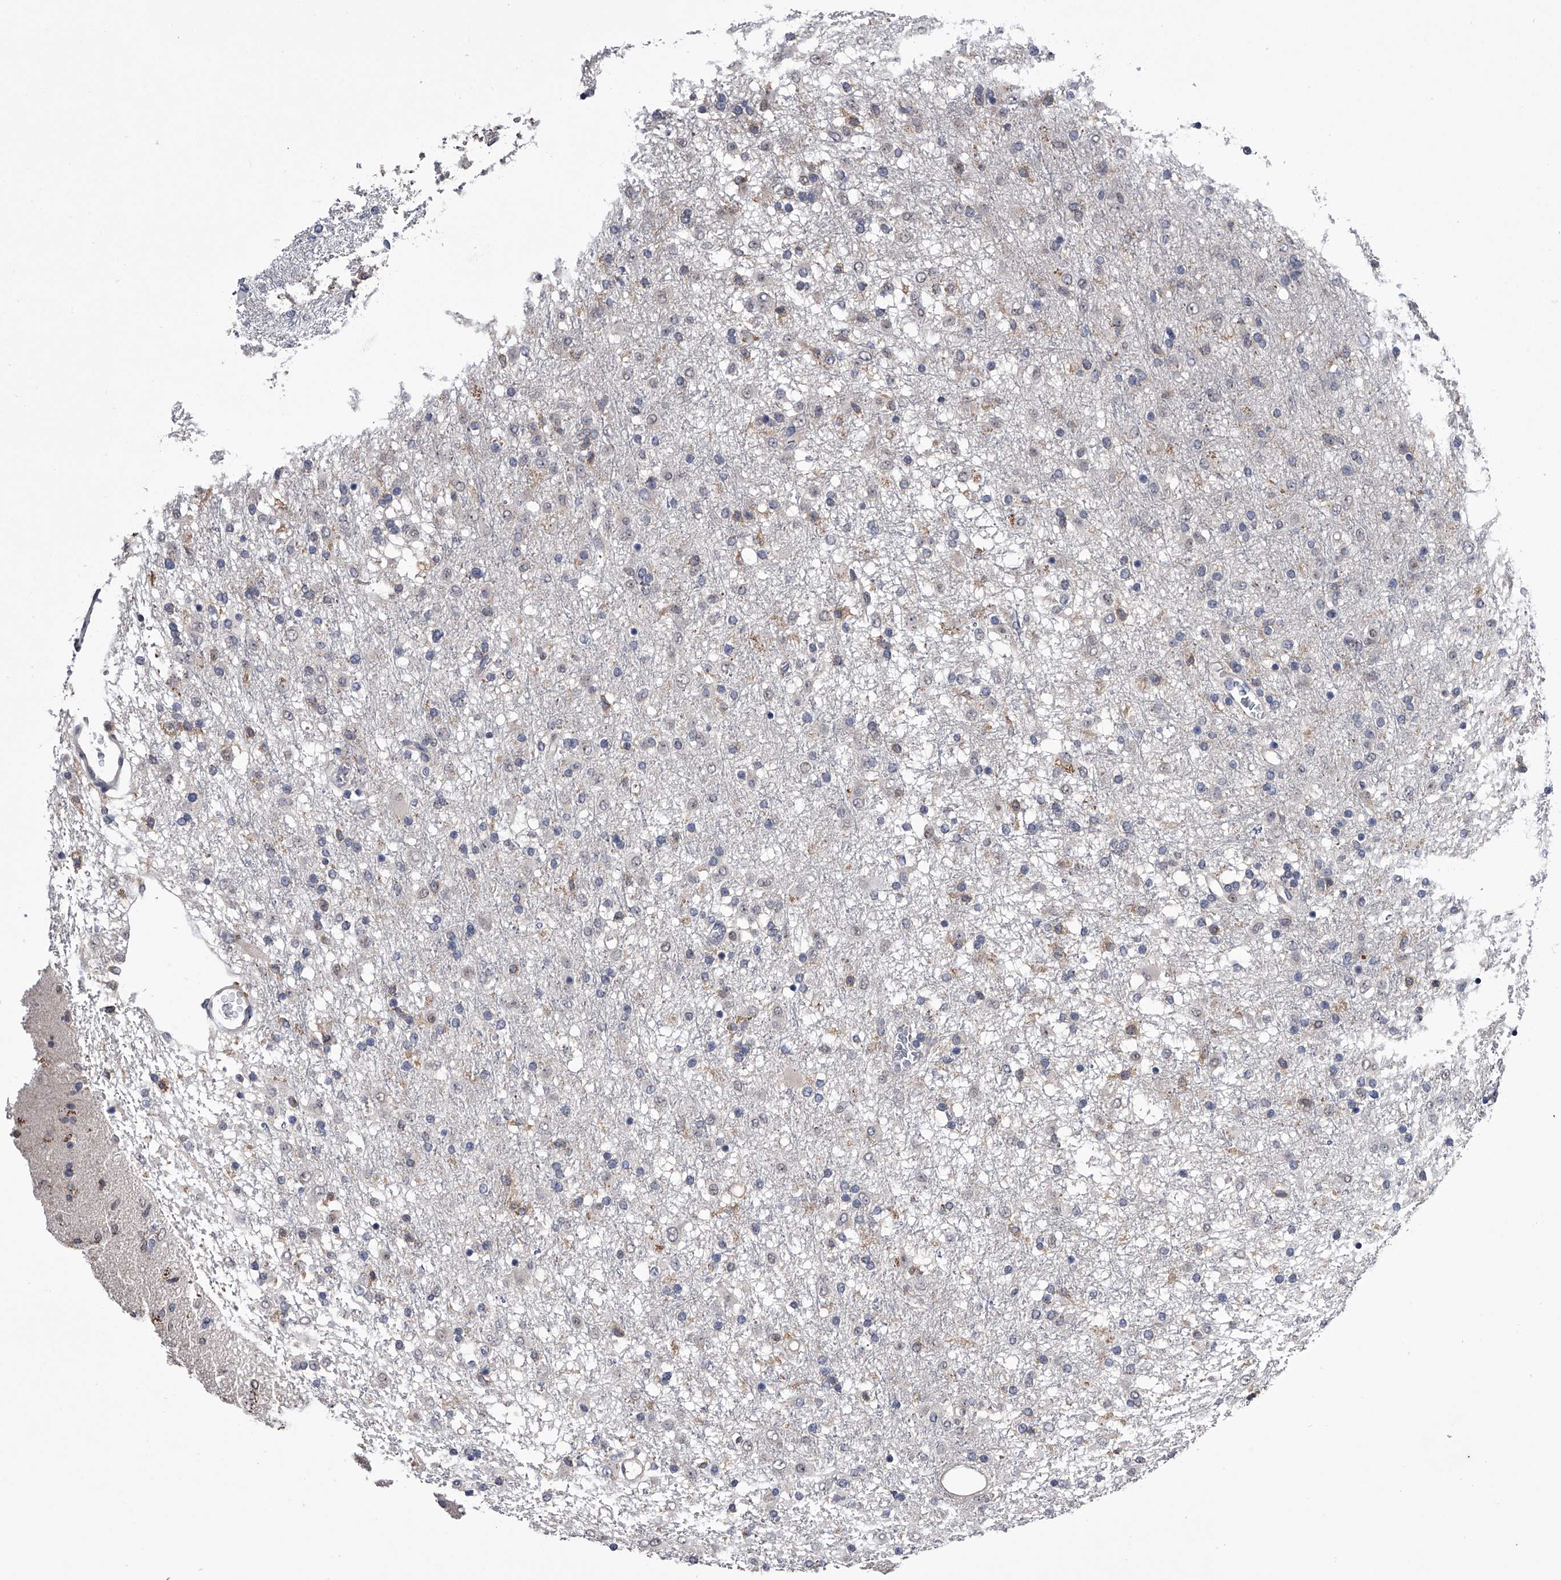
{"staining": {"intensity": "negative", "quantity": "none", "location": "none"}, "tissue": "glioma", "cell_type": "Tumor cells", "image_type": "cancer", "snomed": [{"axis": "morphology", "description": "Glioma, malignant, Low grade"}, {"axis": "topography", "description": "Brain"}], "caption": "The immunohistochemistry (IHC) histopathology image has no significant positivity in tumor cells of malignant low-grade glioma tissue. (DAB immunohistochemistry (IHC) visualized using brightfield microscopy, high magnification).", "gene": "PAN3", "patient": {"sex": "male", "age": 65}}